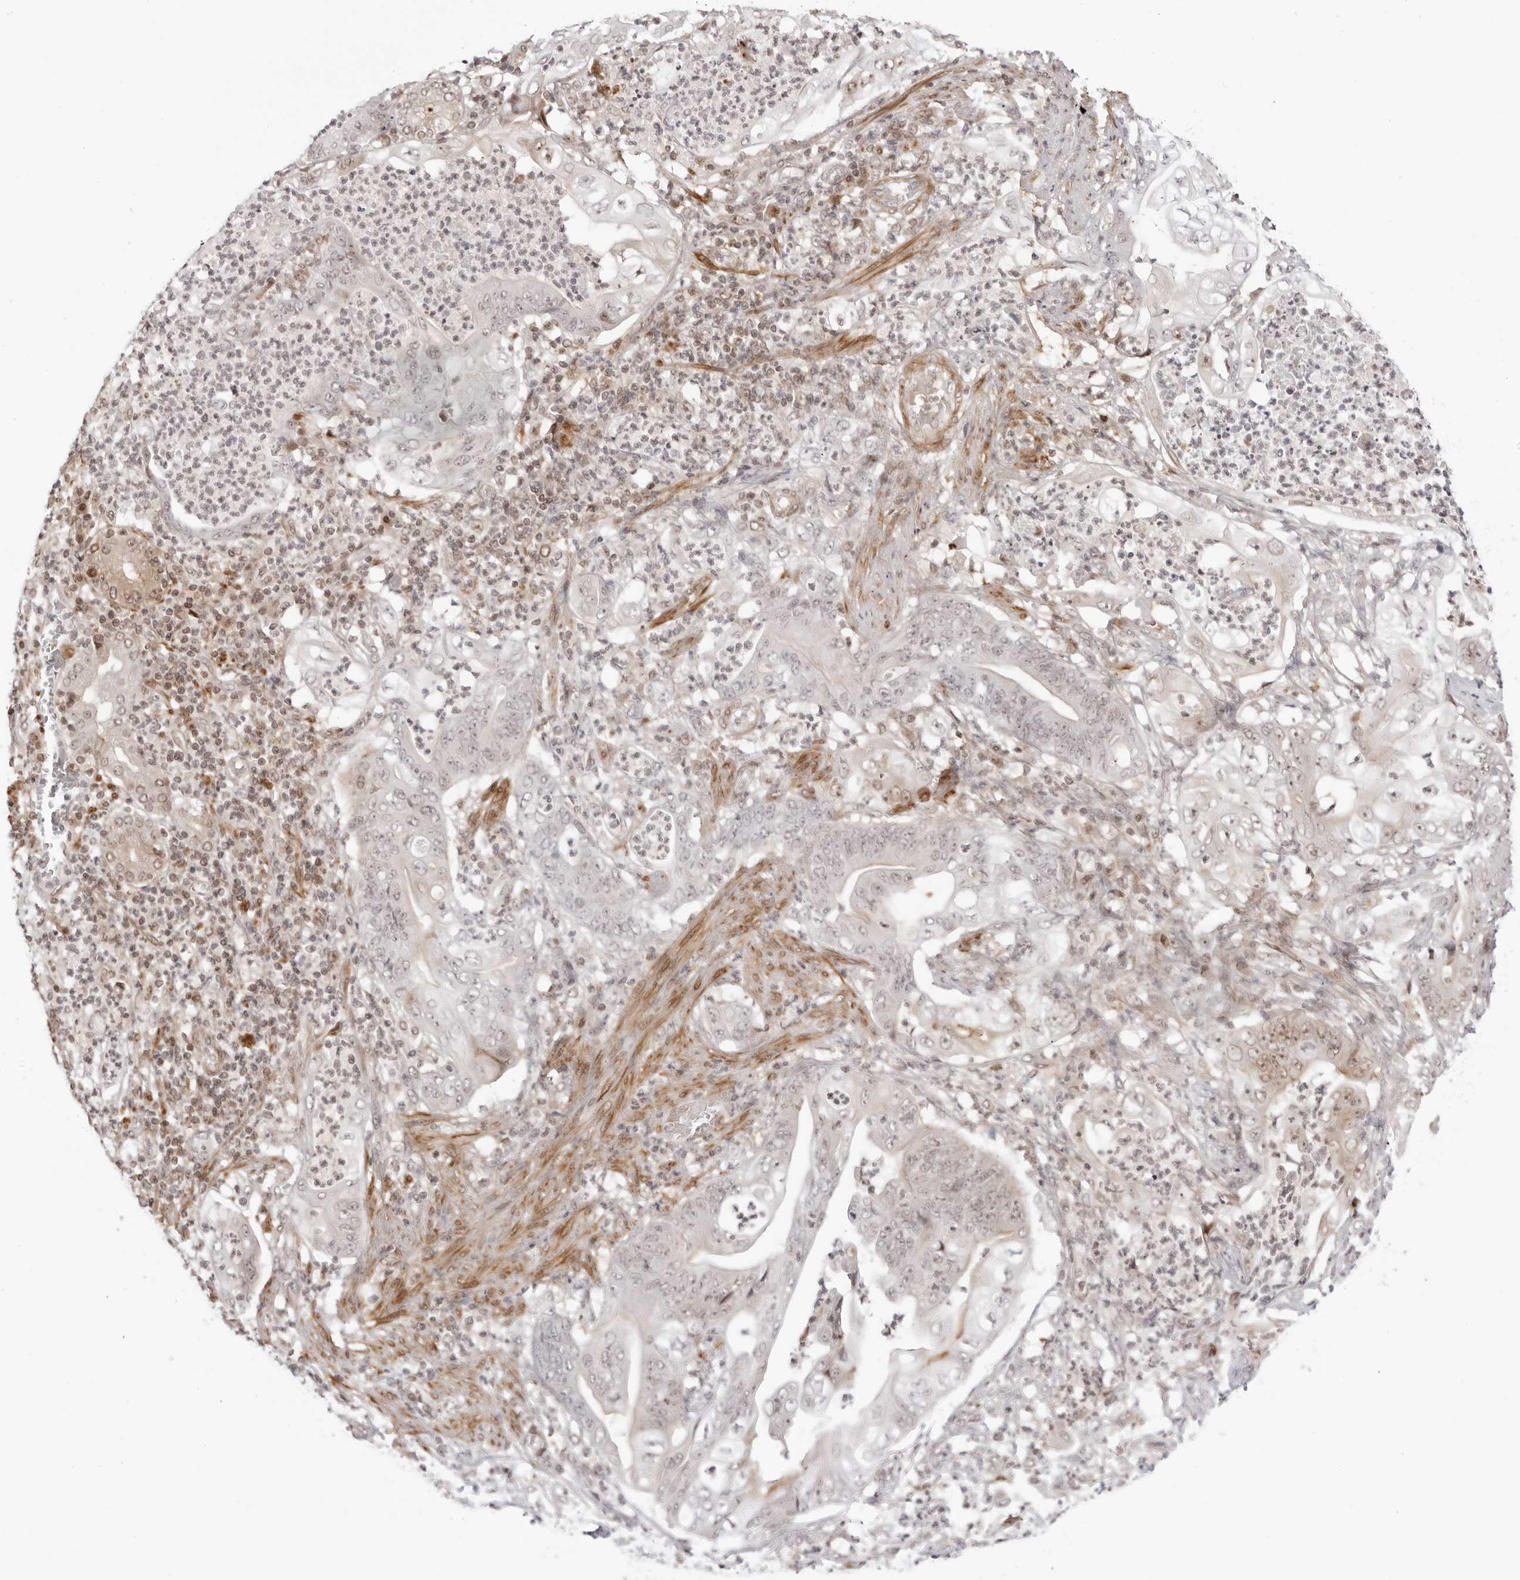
{"staining": {"intensity": "weak", "quantity": "<25%", "location": "nuclear"}, "tissue": "stomach cancer", "cell_type": "Tumor cells", "image_type": "cancer", "snomed": [{"axis": "morphology", "description": "Adenocarcinoma, NOS"}, {"axis": "topography", "description": "Stomach"}], "caption": "Tumor cells are negative for protein expression in human stomach cancer.", "gene": "RNF146", "patient": {"sex": "female", "age": 73}}